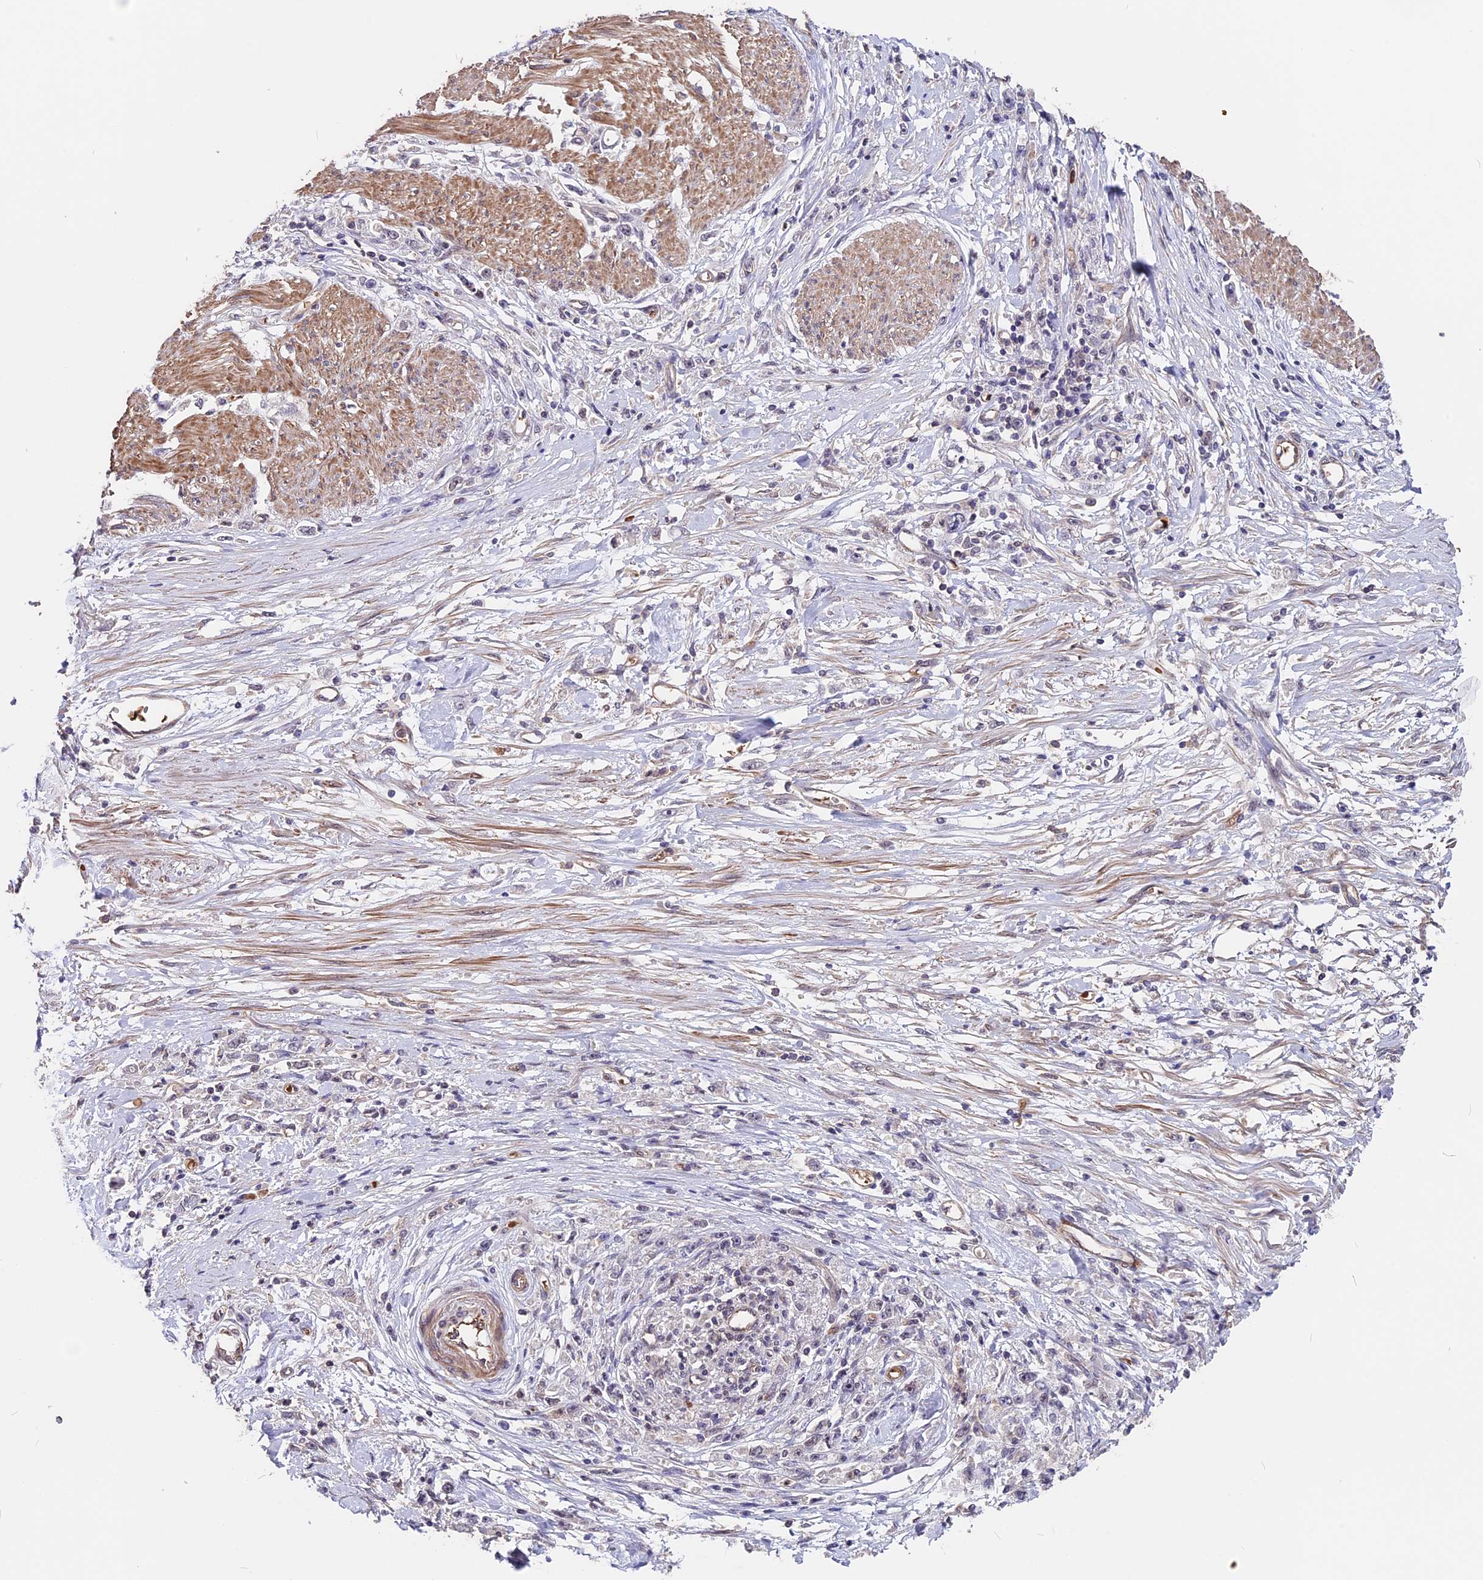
{"staining": {"intensity": "negative", "quantity": "none", "location": "none"}, "tissue": "stomach cancer", "cell_type": "Tumor cells", "image_type": "cancer", "snomed": [{"axis": "morphology", "description": "Adenocarcinoma, NOS"}, {"axis": "topography", "description": "Stomach"}], "caption": "This micrograph is of stomach cancer stained with immunohistochemistry to label a protein in brown with the nuclei are counter-stained blue. There is no expression in tumor cells. Brightfield microscopy of immunohistochemistry stained with DAB (brown) and hematoxylin (blue), captured at high magnification.", "gene": "ZC3H10", "patient": {"sex": "female", "age": 59}}